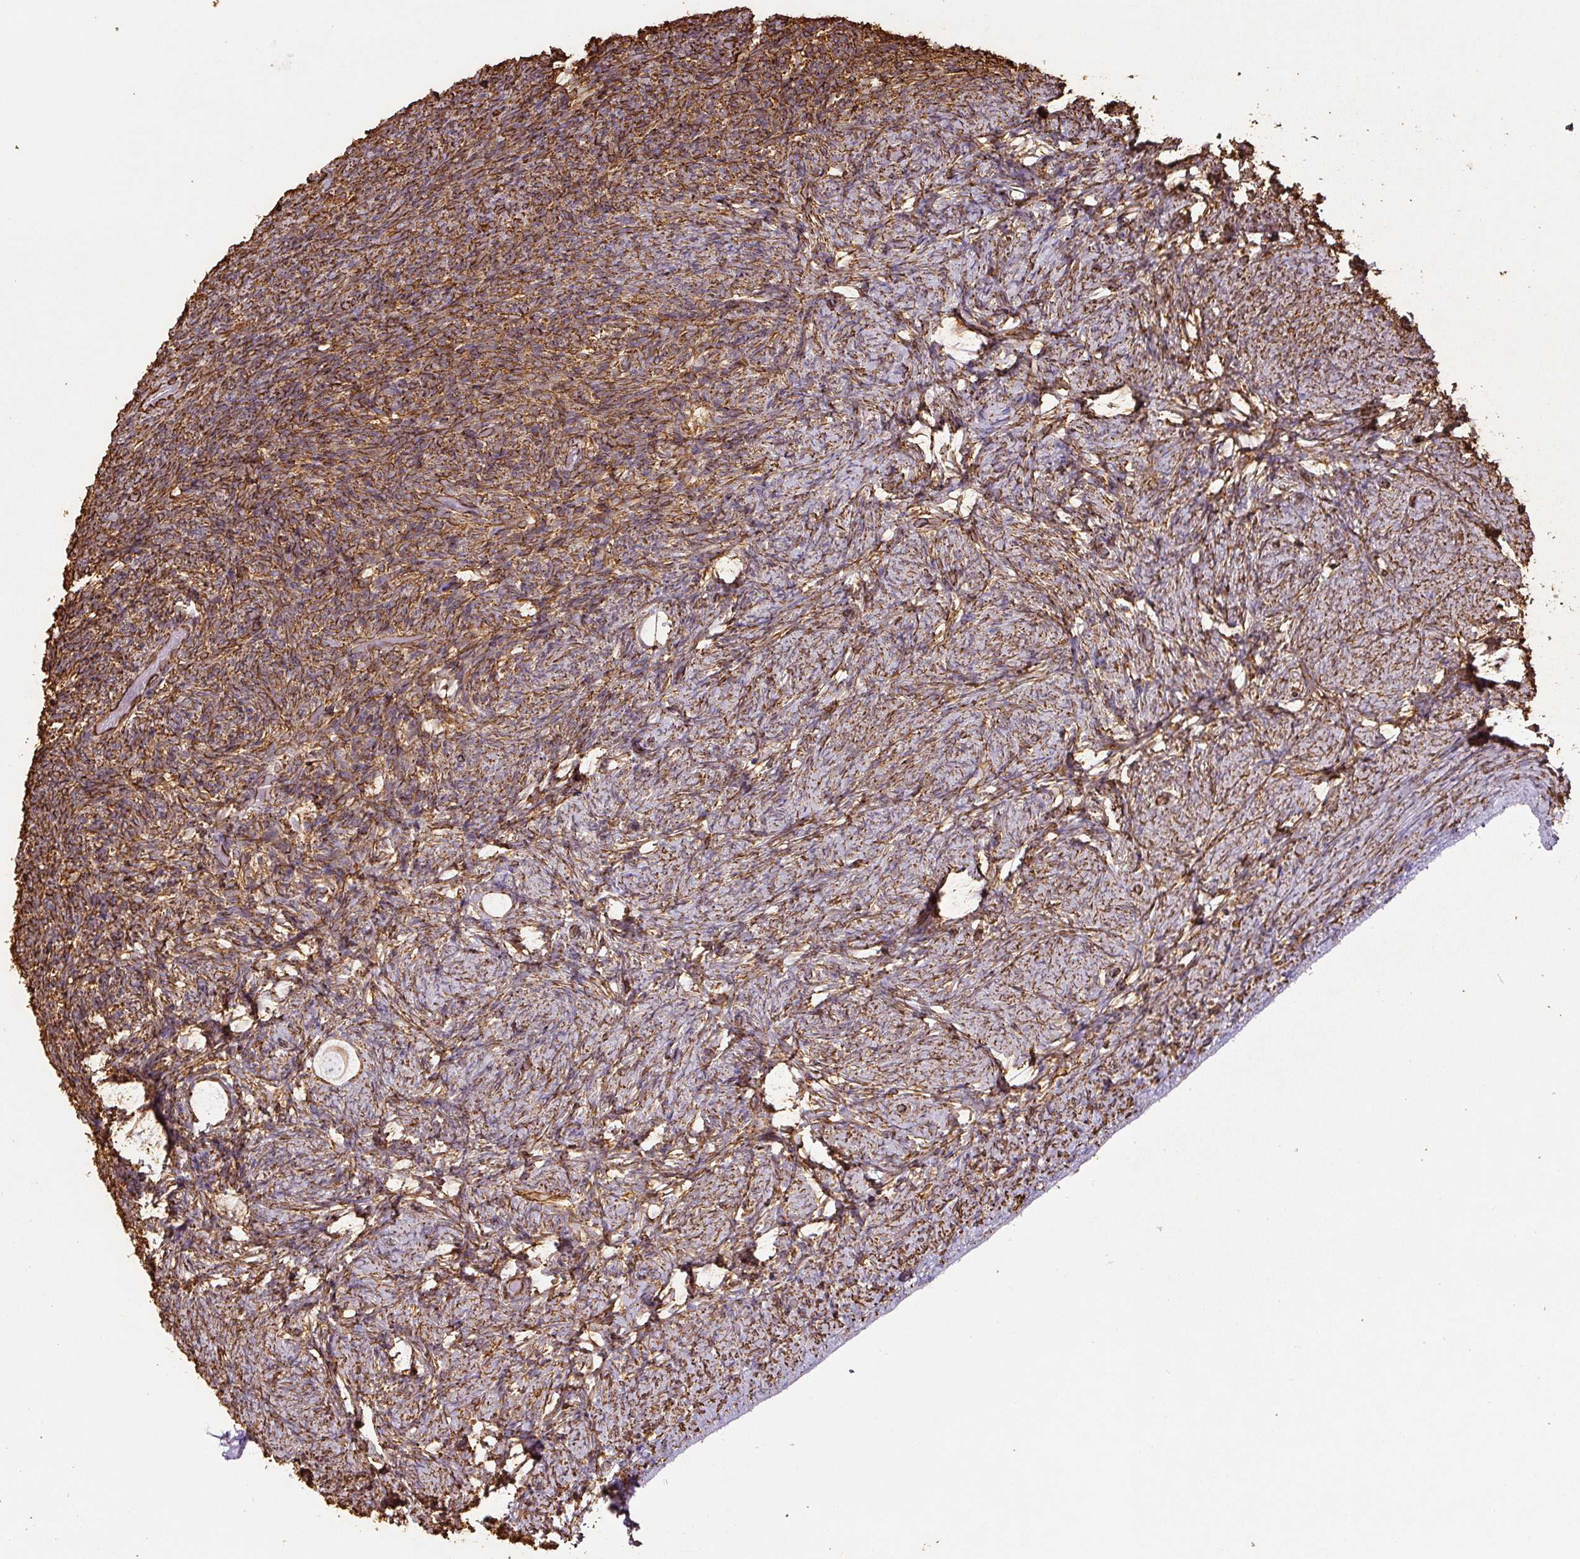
{"staining": {"intensity": "weak", "quantity": "25%-75%", "location": "cytoplasmic/membranous"}, "tissue": "ovary", "cell_type": "Follicle cells", "image_type": "normal", "snomed": [{"axis": "morphology", "description": "Normal tissue, NOS"}, {"axis": "topography", "description": "Ovary"}], "caption": "Weak cytoplasmic/membranous positivity is identified in about 25%-75% of follicle cells in unremarkable ovary. (DAB = brown stain, brightfield microscopy at high magnification).", "gene": "VIM", "patient": {"sex": "female", "age": 34}}